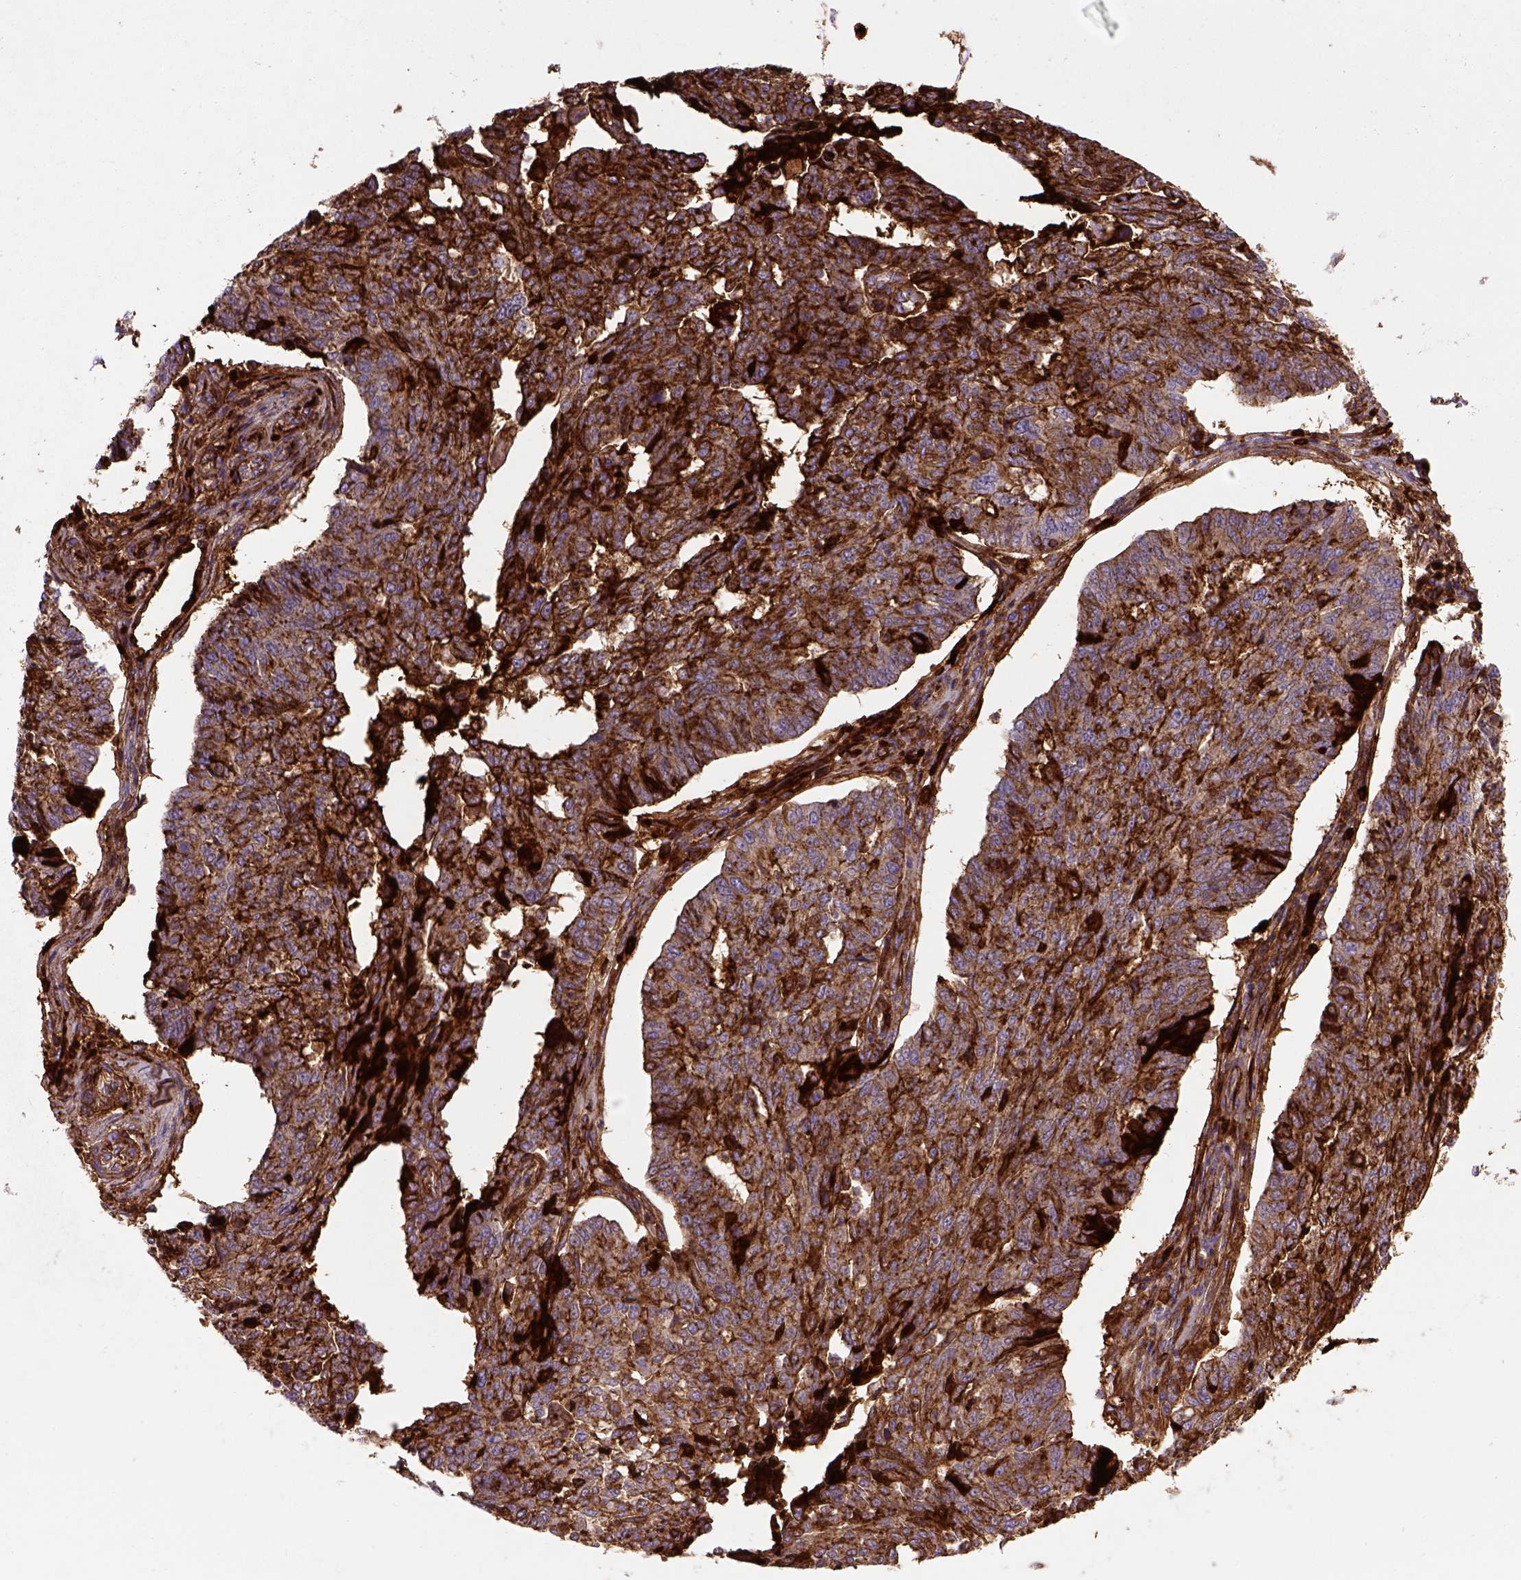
{"staining": {"intensity": "strong", "quantity": ">75%", "location": "cytoplasmic/membranous"}, "tissue": "ovarian cancer", "cell_type": "Tumor cells", "image_type": "cancer", "snomed": [{"axis": "morphology", "description": "Cystadenocarcinoma, serous, NOS"}, {"axis": "topography", "description": "Ovary"}], "caption": "IHC staining of ovarian cancer (serous cystadenocarcinoma), which exhibits high levels of strong cytoplasmic/membranous positivity in approximately >75% of tumor cells indicating strong cytoplasmic/membranous protein expression. The staining was performed using DAB (3,3'-diaminobenzidine) (brown) for protein detection and nuclei were counterstained in hematoxylin (blue).", "gene": "CDH1", "patient": {"sex": "female", "age": 67}}